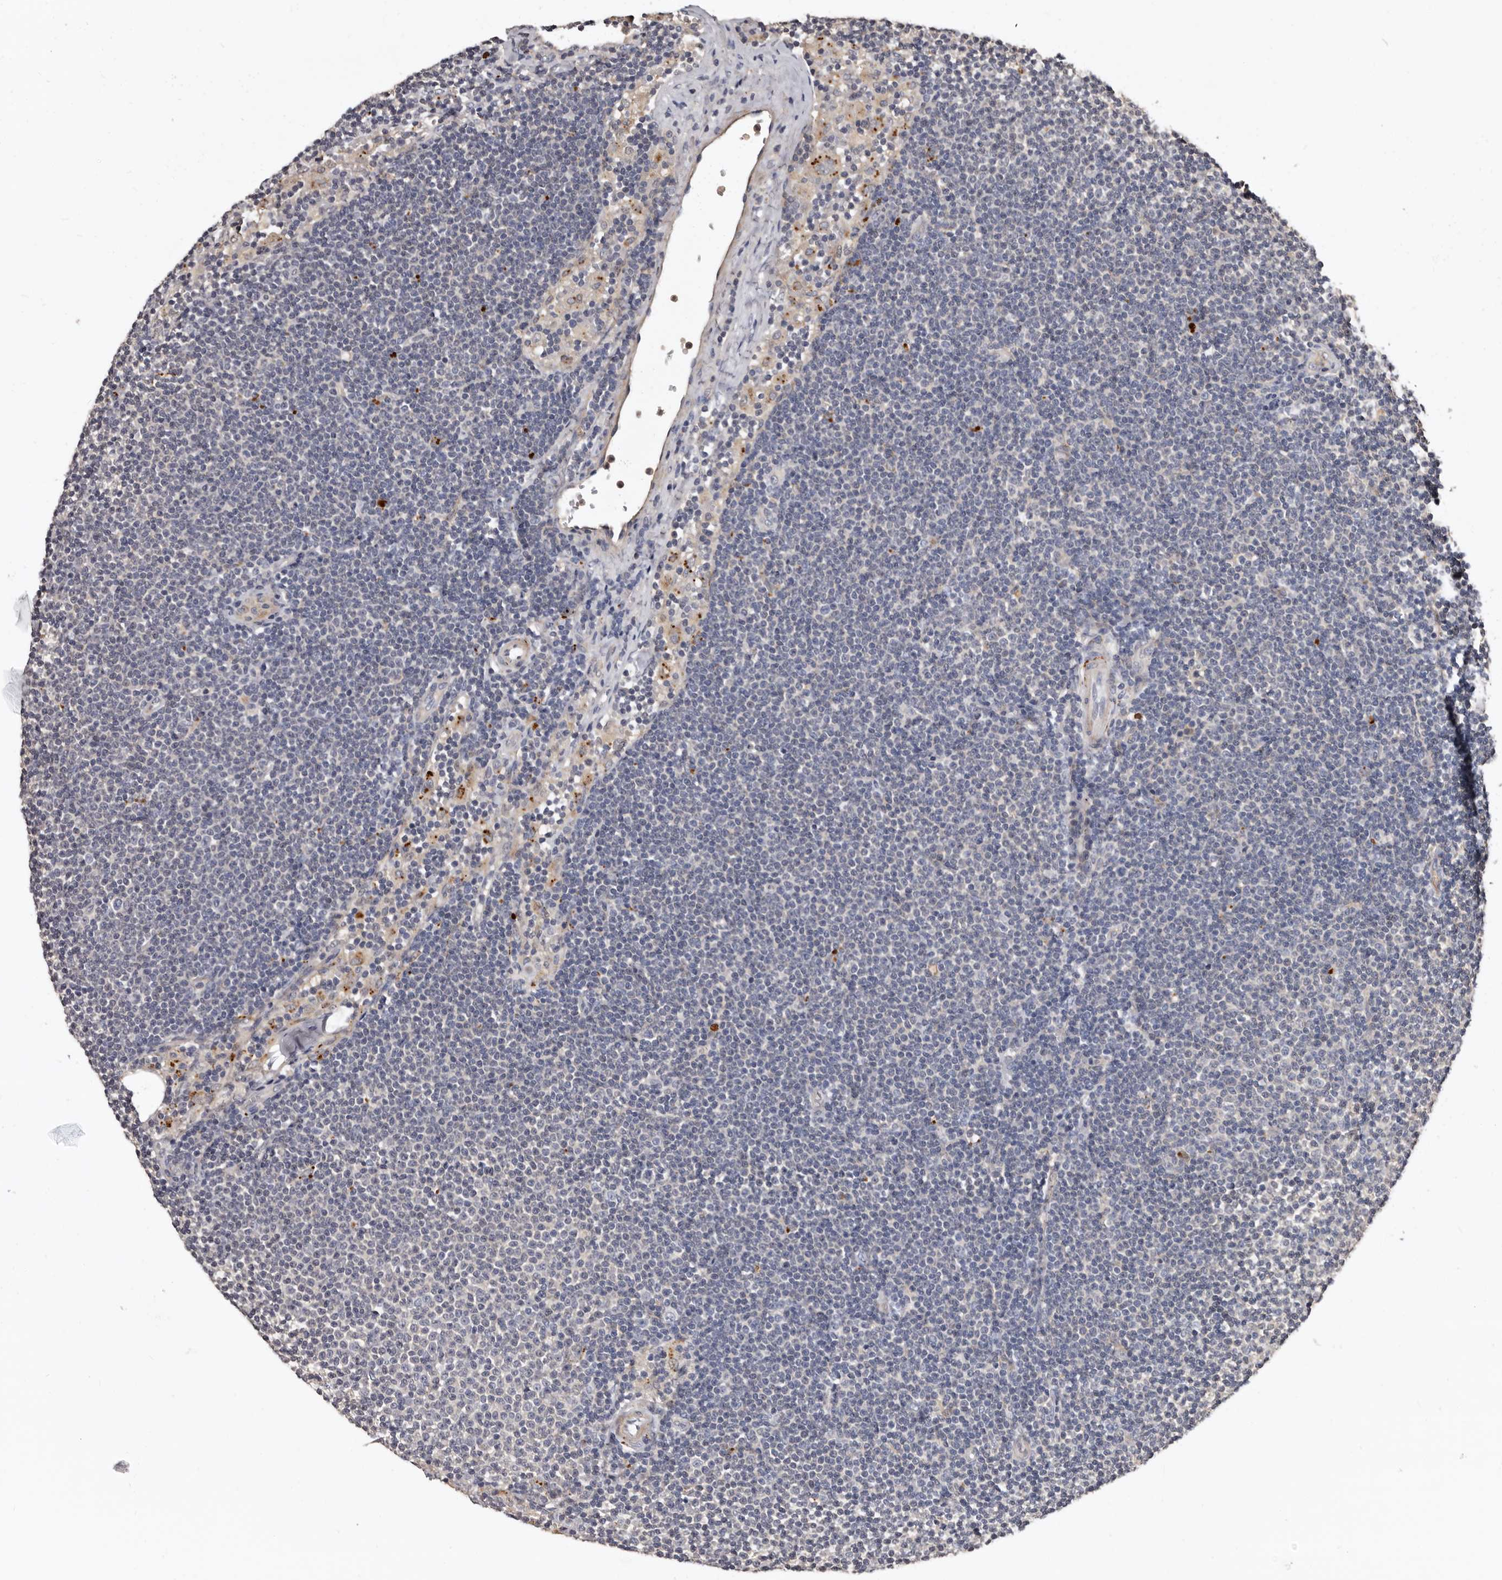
{"staining": {"intensity": "negative", "quantity": "none", "location": "none"}, "tissue": "lymphoma", "cell_type": "Tumor cells", "image_type": "cancer", "snomed": [{"axis": "morphology", "description": "Malignant lymphoma, non-Hodgkin's type, Low grade"}, {"axis": "topography", "description": "Lymph node"}], "caption": "High magnification brightfield microscopy of low-grade malignant lymphoma, non-Hodgkin's type stained with DAB (brown) and counterstained with hematoxylin (blue): tumor cells show no significant expression.", "gene": "SLC10A4", "patient": {"sex": "female", "age": 53}}